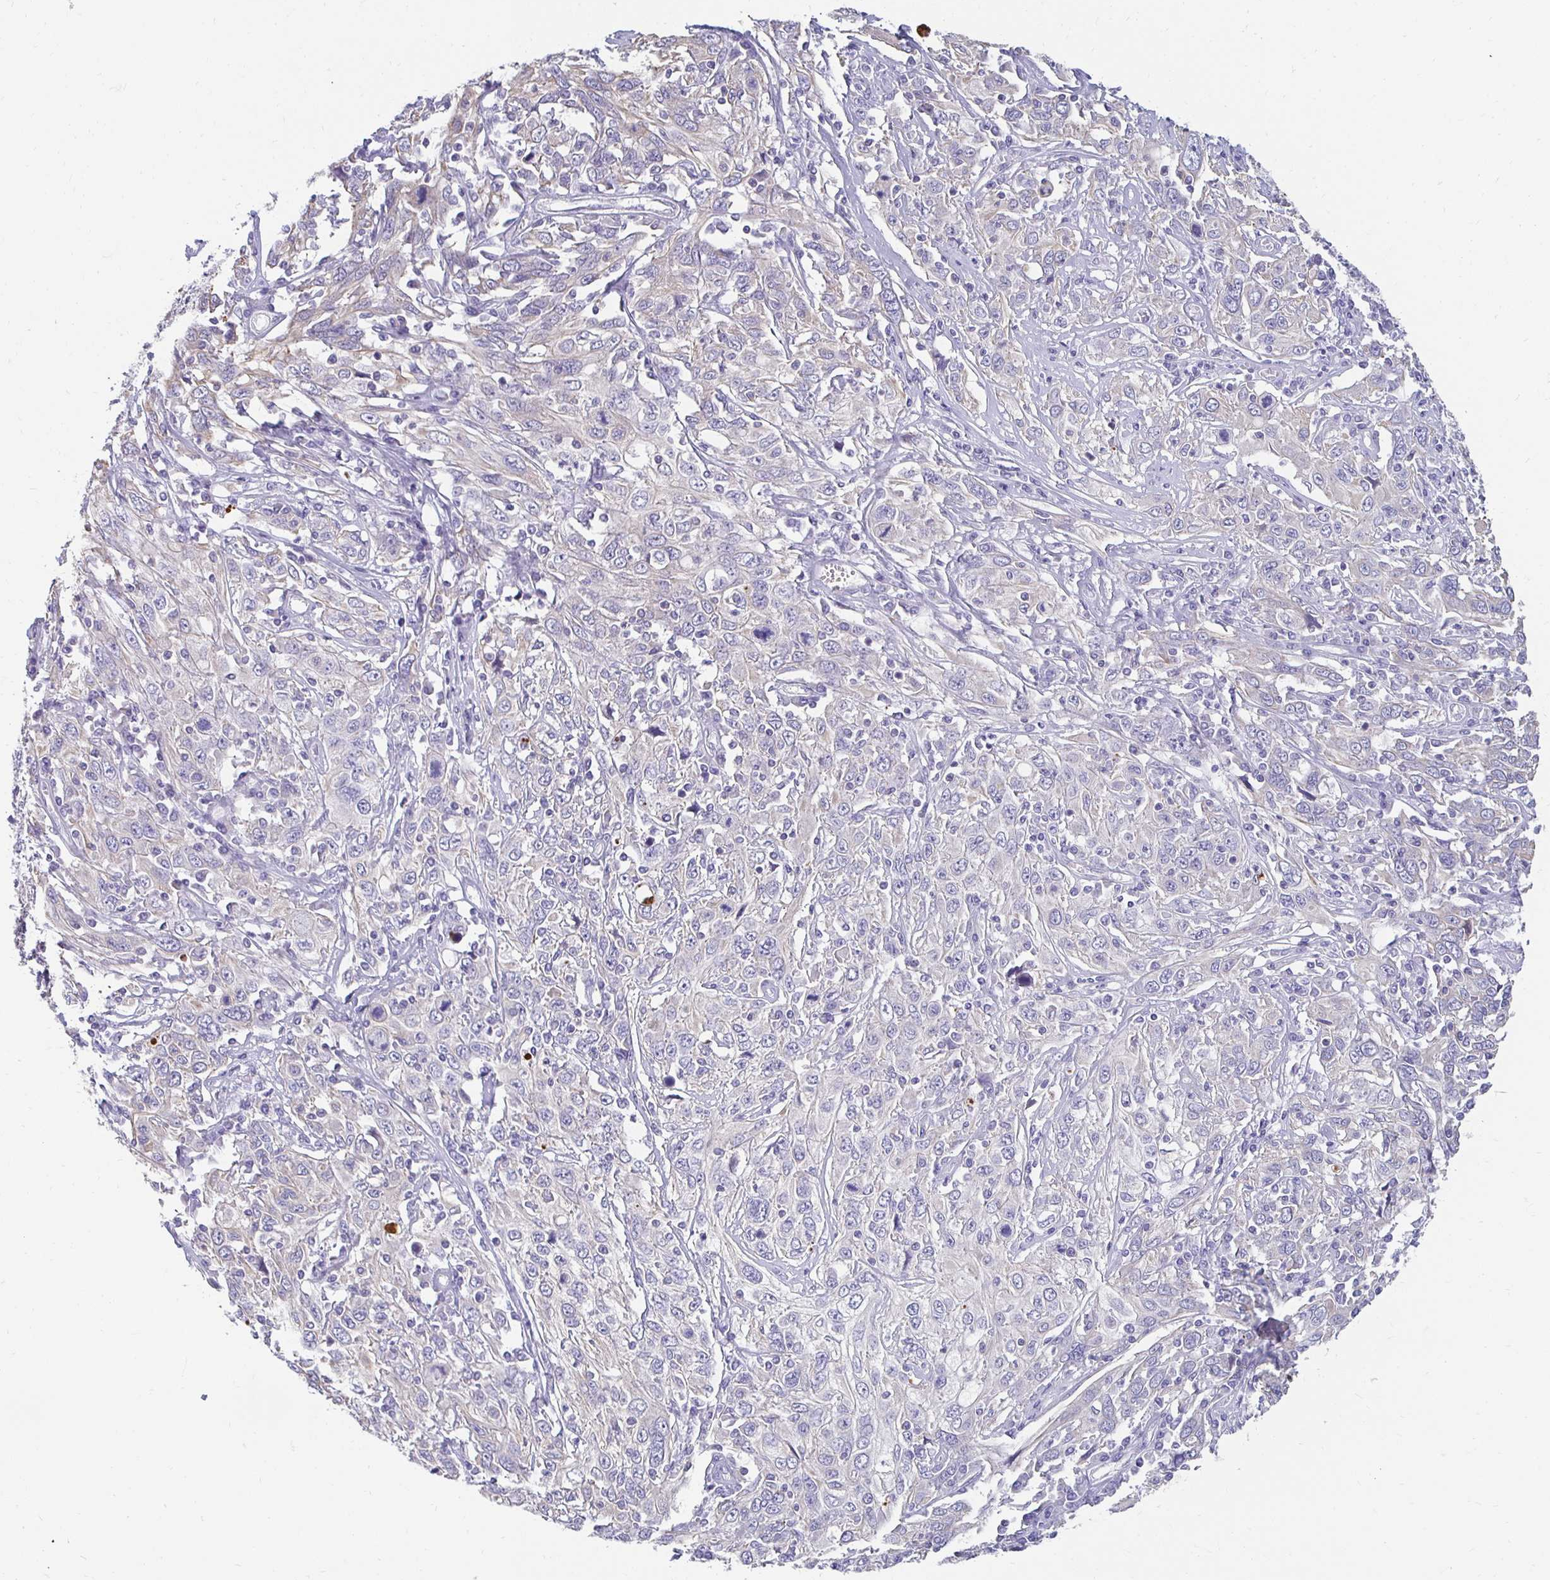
{"staining": {"intensity": "negative", "quantity": "none", "location": "none"}, "tissue": "cervical cancer", "cell_type": "Tumor cells", "image_type": "cancer", "snomed": [{"axis": "morphology", "description": "Squamous cell carcinoma, NOS"}, {"axis": "topography", "description": "Cervix"}], "caption": "This is an immunohistochemistry micrograph of squamous cell carcinoma (cervical). There is no positivity in tumor cells.", "gene": "AKAP6", "patient": {"sex": "female", "age": 46}}